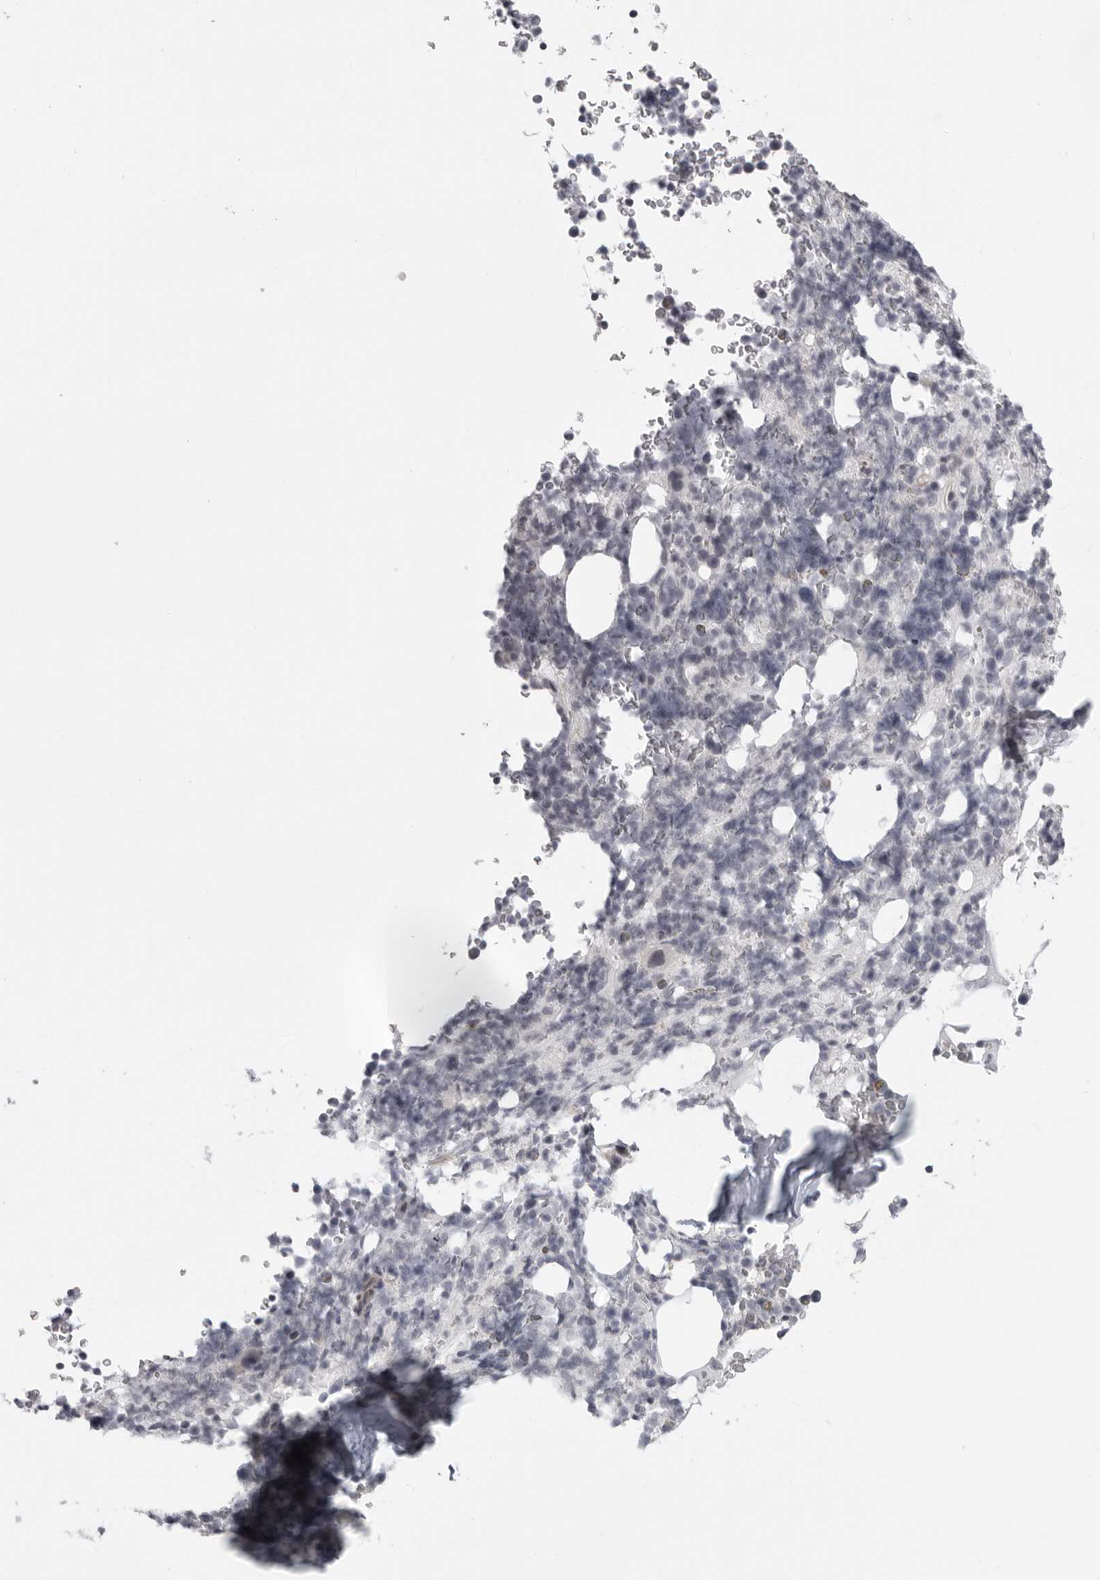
{"staining": {"intensity": "negative", "quantity": "none", "location": "none"}, "tissue": "bone marrow", "cell_type": "Hematopoietic cells", "image_type": "normal", "snomed": [{"axis": "morphology", "description": "Normal tissue, NOS"}, {"axis": "topography", "description": "Bone marrow"}], "caption": "DAB immunohistochemical staining of normal bone marrow demonstrates no significant staining in hematopoietic cells.", "gene": "DNALI1", "patient": {"sex": "male", "age": 58}}